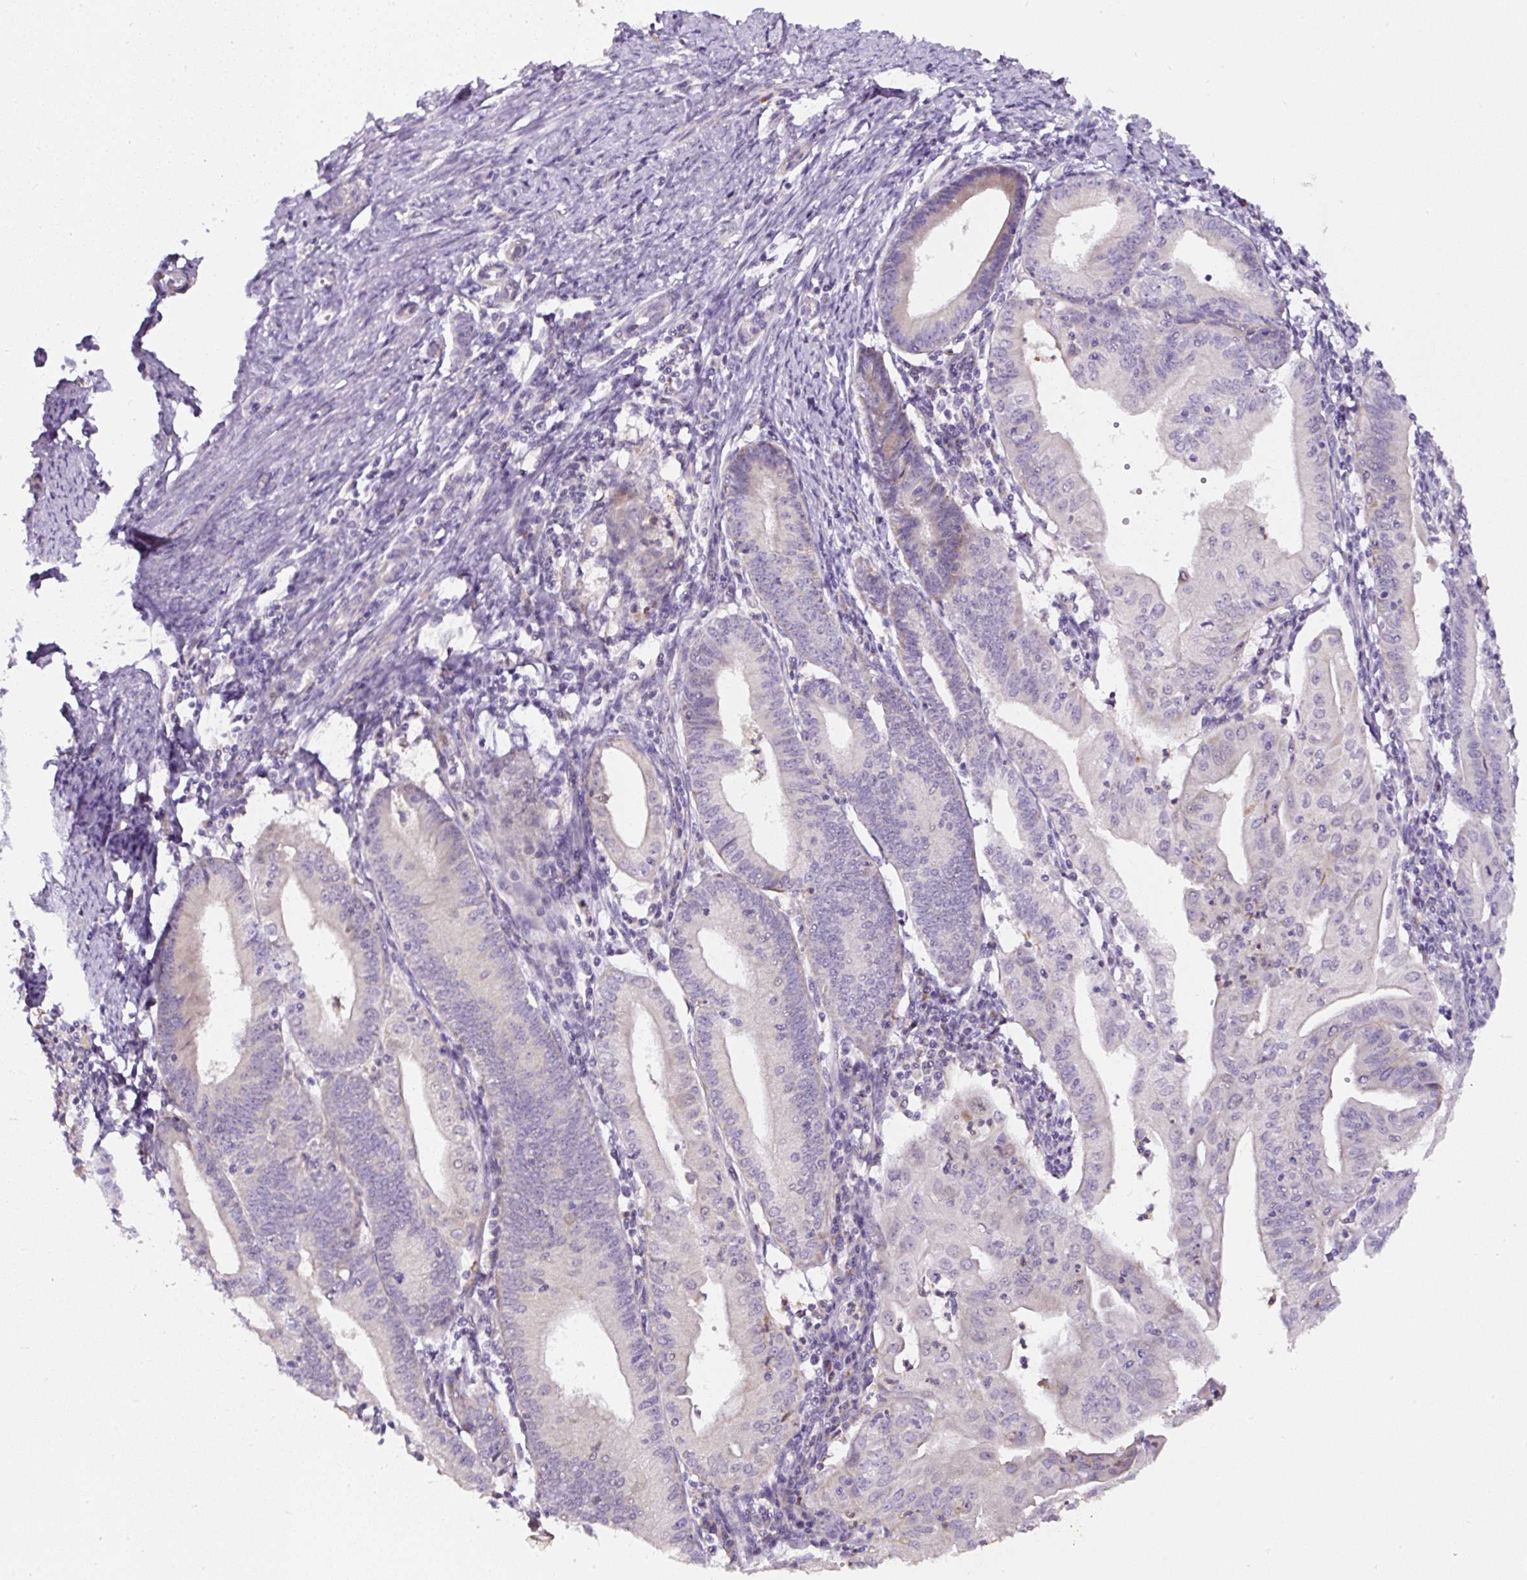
{"staining": {"intensity": "negative", "quantity": "none", "location": "none"}, "tissue": "endometrial cancer", "cell_type": "Tumor cells", "image_type": "cancer", "snomed": [{"axis": "morphology", "description": "Adenocarcinoma, NOS"}, {"axis": "topography", "description": "Endometrium"}], "caption": "This is an immunohistochemistry (IHC) photomicrograph of human endometrial cancer. There is no expression in tumor cells.", "gene": "HPS4", "patient": {"sex": "female", "age": 60}}